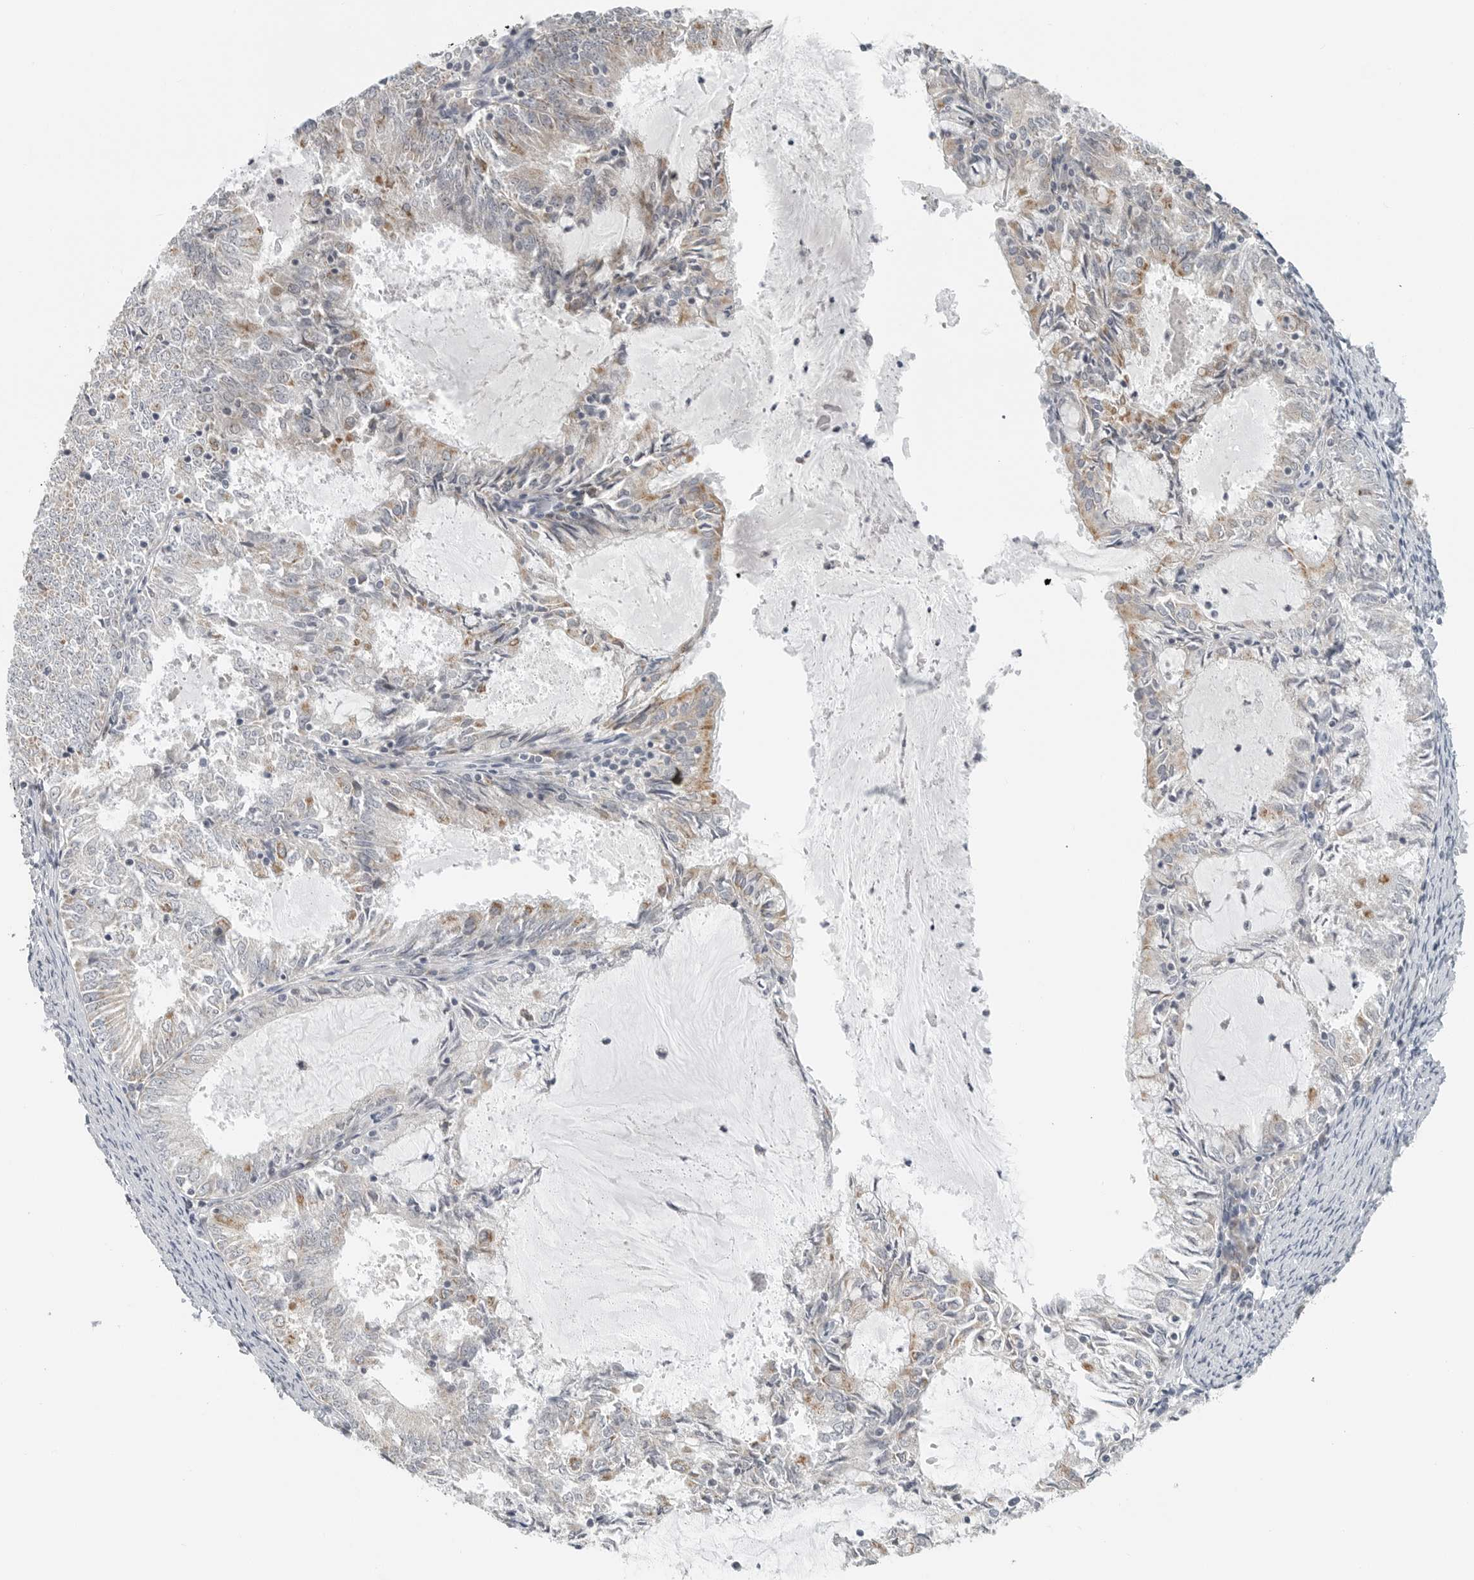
{"staining": {"intensity": "moderate", "quantity": "<25%", "location": "cytoplasmic/membranous"}, "tissue": "endometrial cancer", "cell_type": "Tumor cells", "image_type": "cancer", "snomed": [{"axis": "morphology", "description": "Adenocarcinoma, NOS"}, {"axis": "topography", "description": "Endometrium"}], "caption": "IHC (DAB) staining of human endometrial adenocarcinoma shows moderate cytoplasmic/membranous protein positivity in approximately <25% of tumor cells.", "gene": "IL12RB2", "patient": {"sex": "female", "age": 57}}